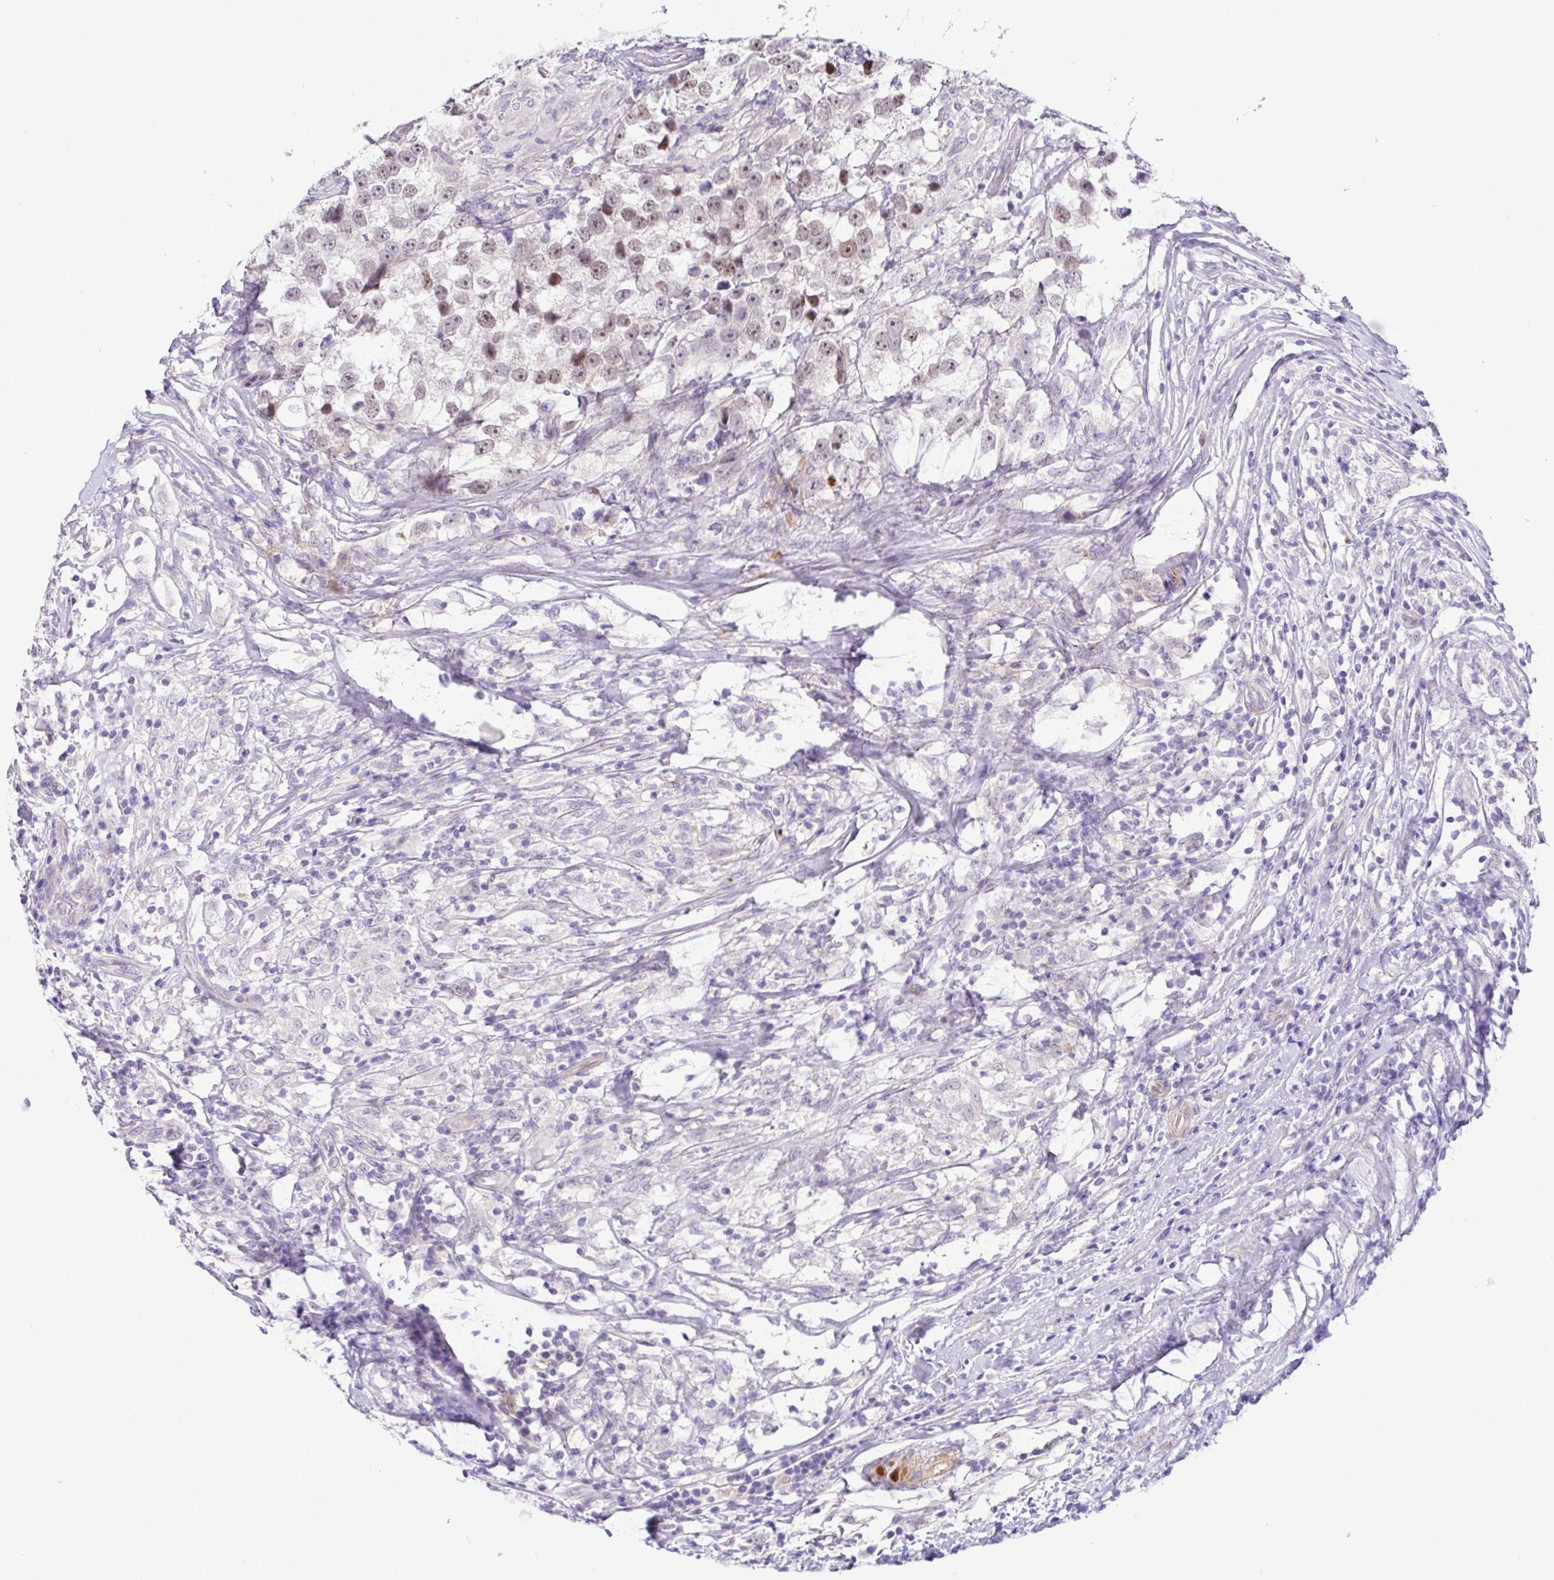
{"staining": {"intensity": "weak", "quantity": "25%-75%", "location": "nuclear"}, "tissue": "testis cancer", "cell_type": "Tumor cells", "image_type": "cancer", "snomed": [{"axis": "morphology", "description": "Seminoma, NOS"}, {"axis": "topography", "description": "Testis"}], "caption": "Immunohistochemistry (IHC) histopathology image of human testis seminoma stained for a protein (brown), which displays low levels of weak nuclear expression in approximately 25%-75% of tumor cells.", "gene": "DCLK2", "patient": {"sex": "male", "age": 46}}